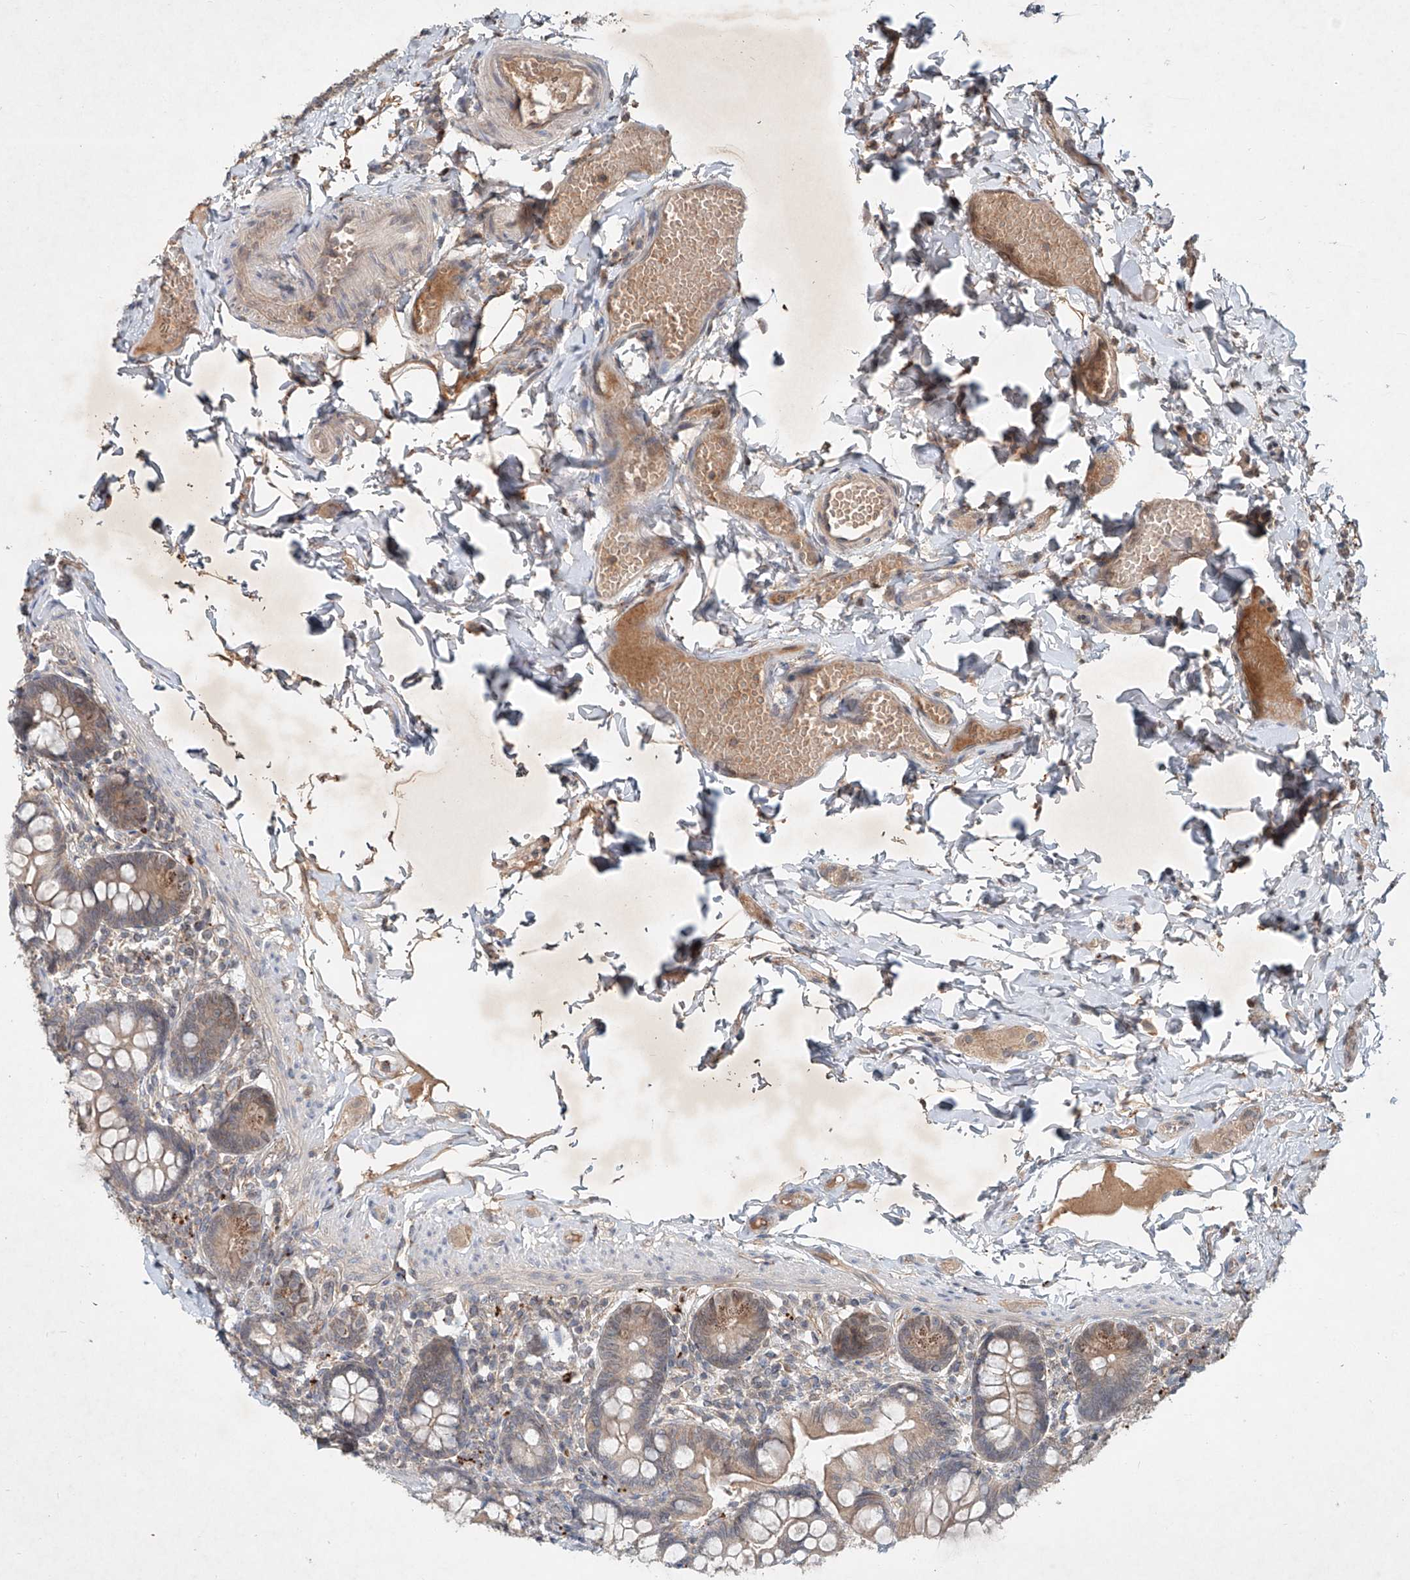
{"staining": {"intensity": "moderate", "quantity": ">75%", "location": "cytoplasmic/membranous"}, "tissue": "small intestine", "cell_type": "Glandular cells", "image_type": "normal", "snomed": [{"axis": "morphology", "description": "Normal tissue, NOS"}, {"axis": "topography", "description": "Small intestine"}], "caption": "DAB immunohistochemical staining of unremarkable small intestine displays moderate cytoplasmic/membranous protein staining in about >75% of glandular cells. (Brightfield microscopy of DAB IHC at high magnification).", "gene": "IER5", "patient": {"sex": "male", "age": 7}}